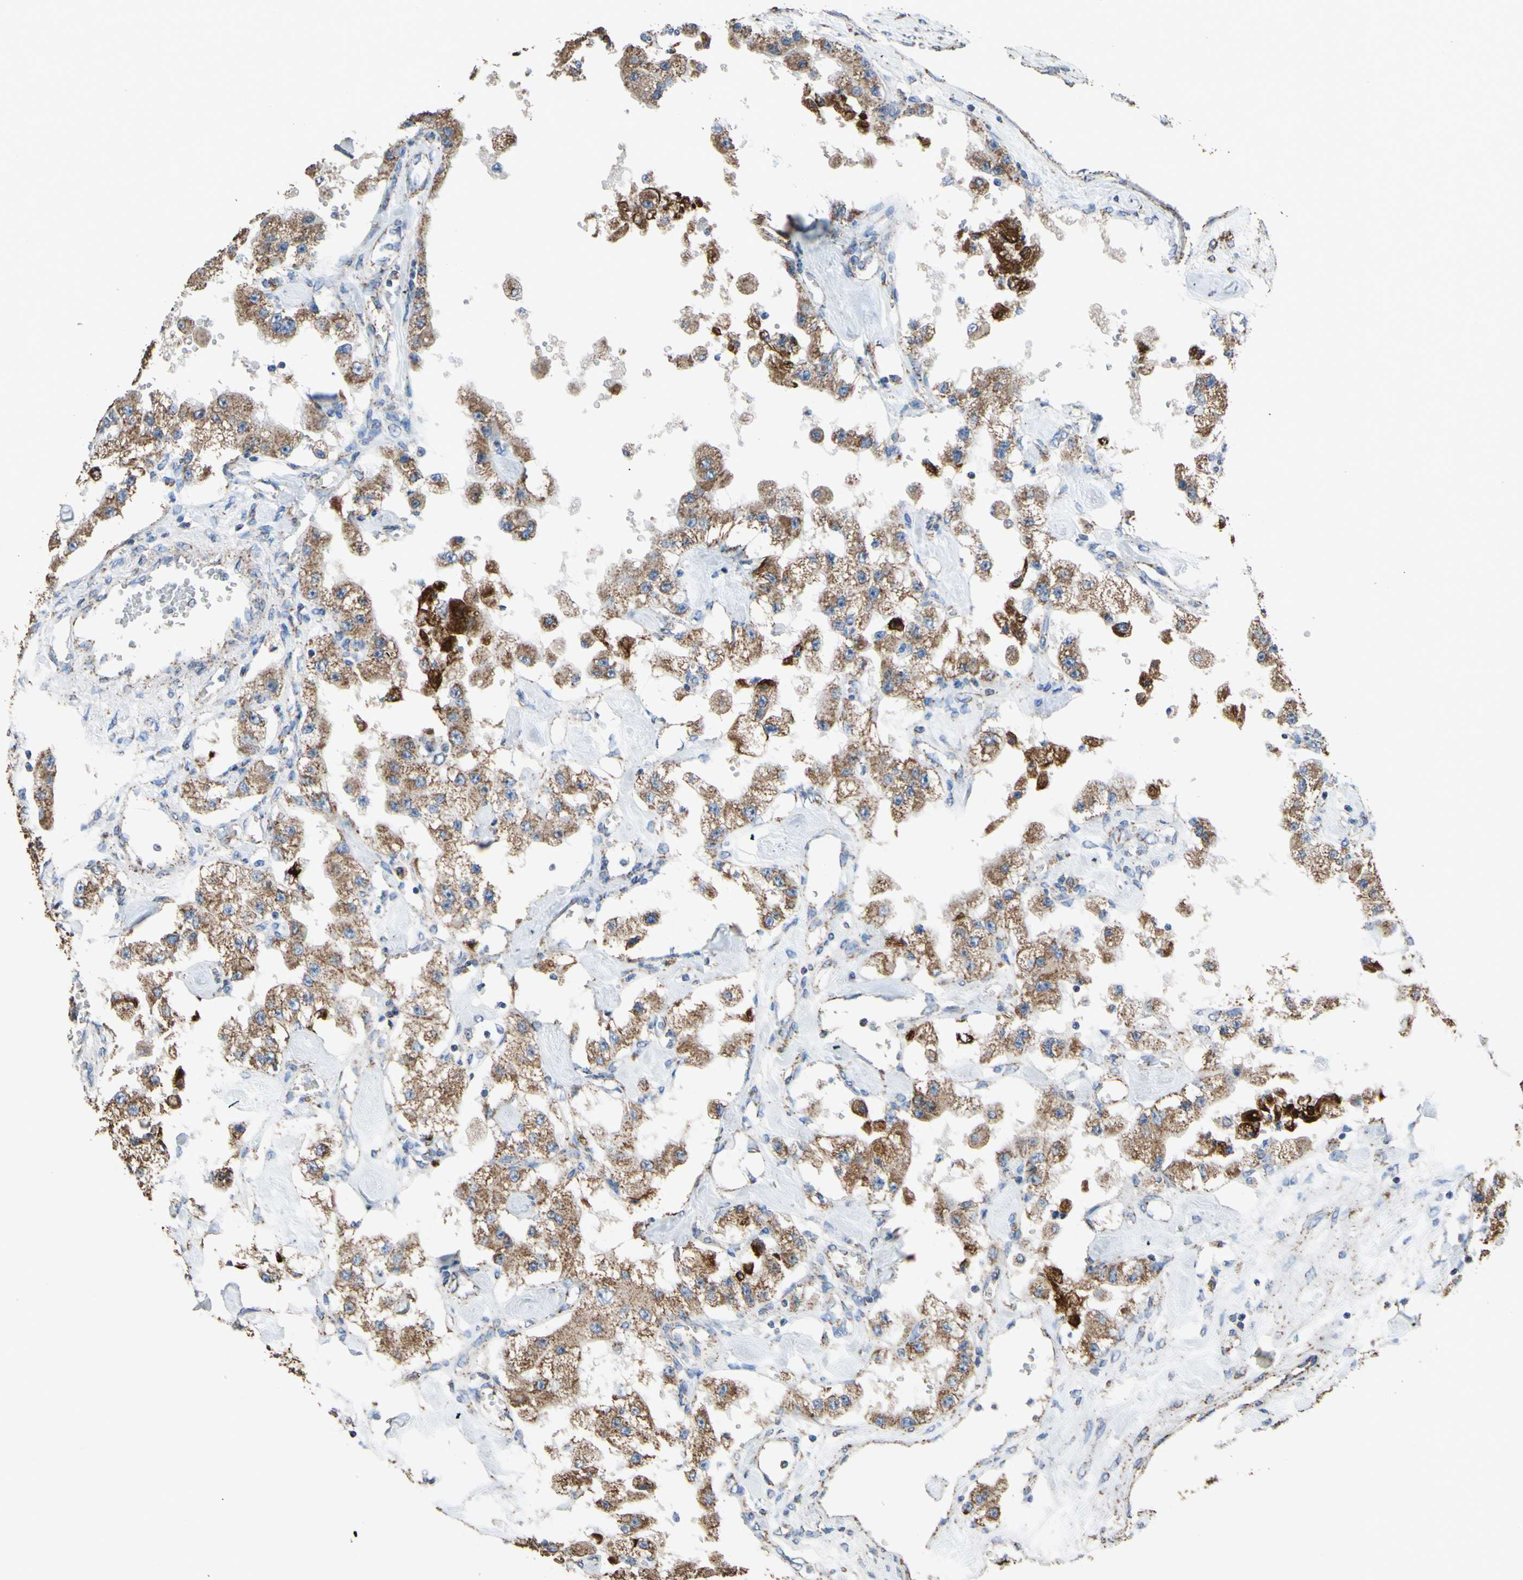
{"staining": {"intensity": "moderate", "quantity": ">75%", "location": "cytoplasmic/membranous"}, "tissue": "carcinoid", "cell_type": "Tumor cells", "image_type": "cancer", "snomed": [{"axis": "morphology", "description": "Carcinoid, malignant, NOS"}, {"axis": "topography", "description": "Pancreas"}], "caption": "A brown stain shows moderate cytoplasmic/membranous expression of a protein in malignant carcinoid tumor cells. (Stains: DAB (3,3'-diaminobenzidine) in brown, nuclei in blue, Microscopy: brightfield microscopy at high magnification).", "gene": "CMKLR2", "patient": {"sex": "male", "age": 41}}